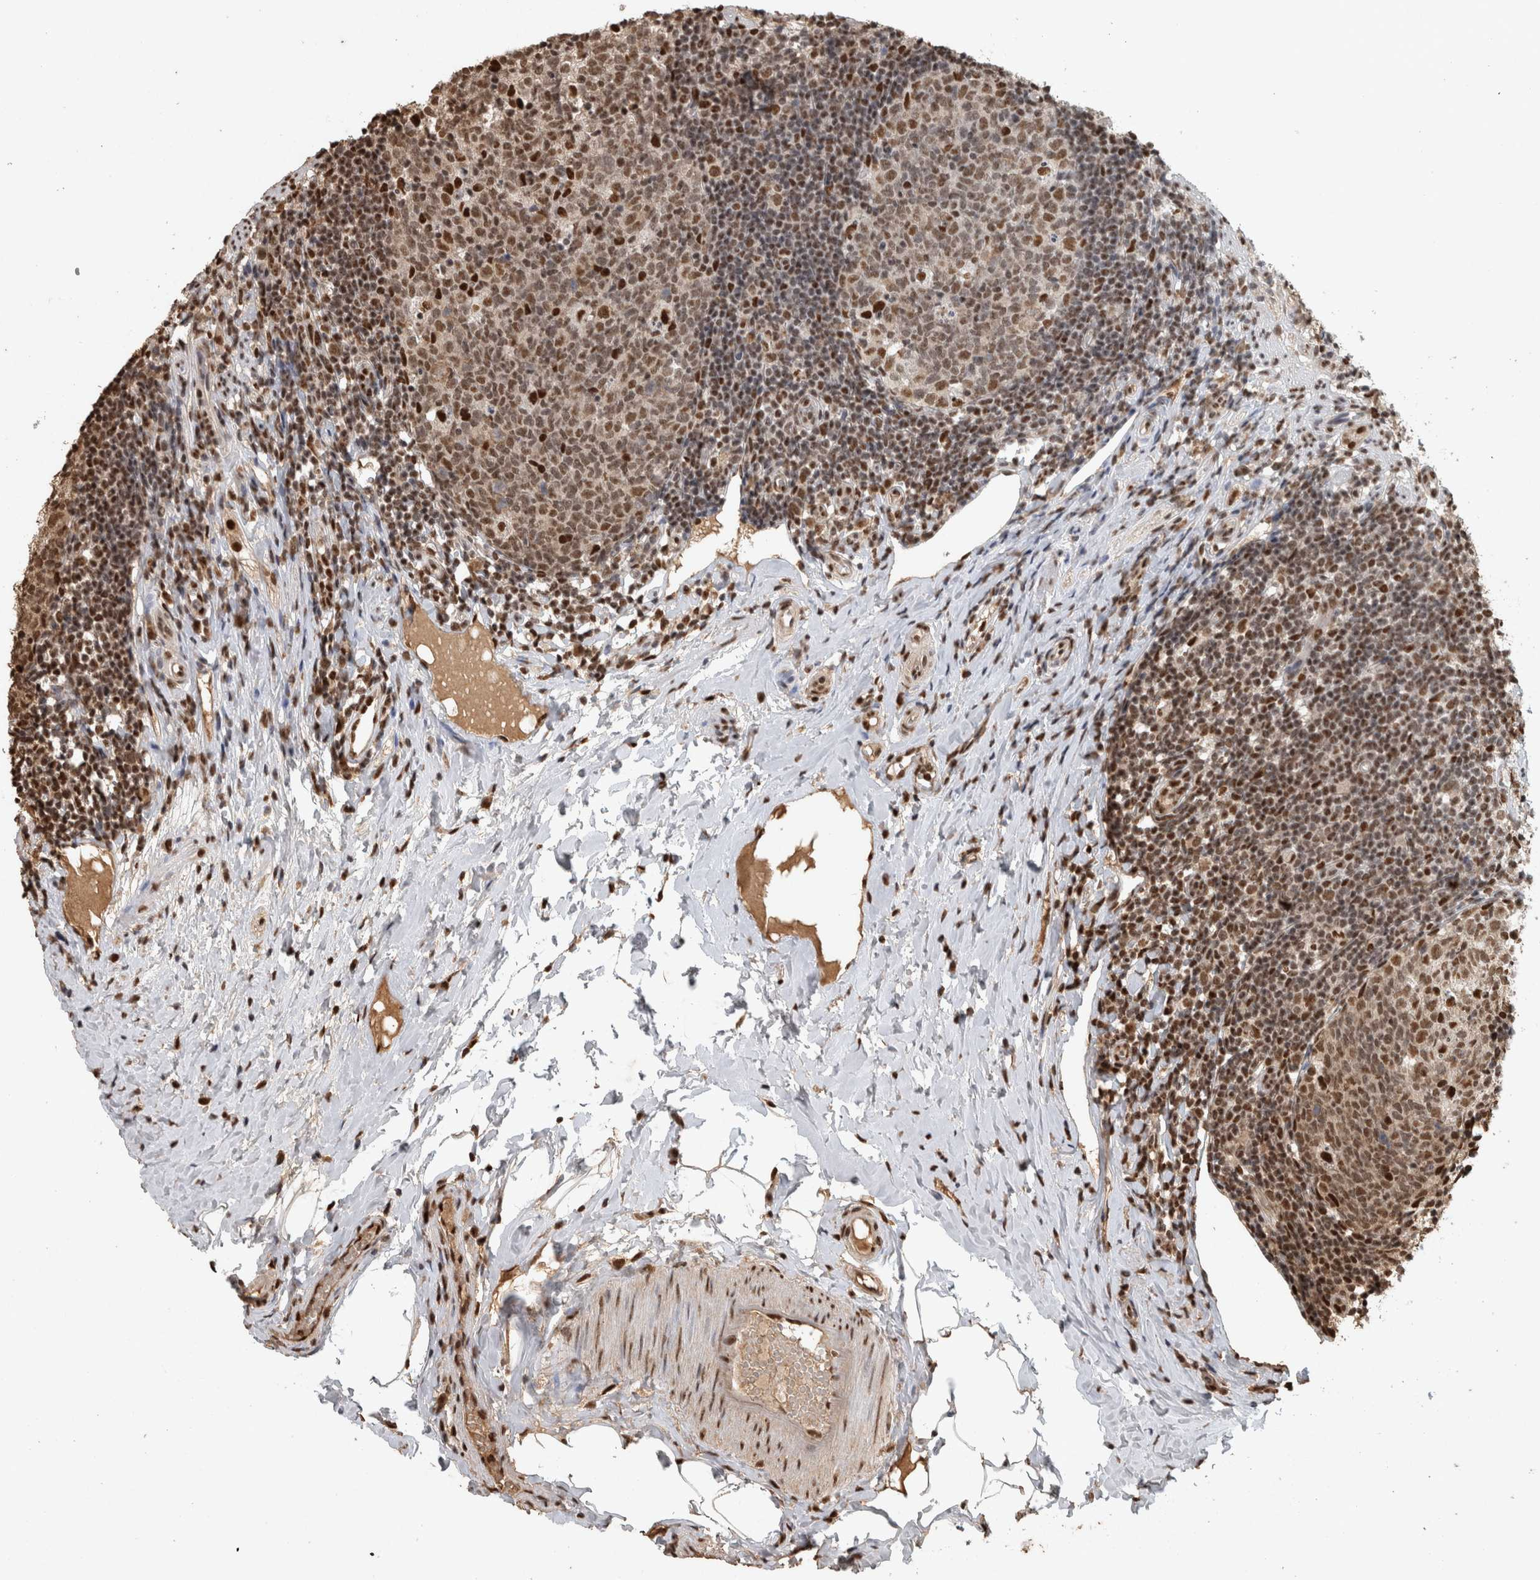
{"staining": {"intensity": "strong", "quantity": ">75%", "location": "nuclear"}, "tissue": "appendix", "cell_type": "Glandular cells", "image_type": "normal", "snomed": [{"axis": "morphology", "description": "Normal tissue, NOS"}, {"axis": "topography", "description": "Appendix"}], "caption": "The micrograph reveals staining of normal appendix, revealing strong nuclear protein staining (brown color) within glandular cells. (DAB (3,3'-diaminobenzidine) = brown stain, brightfield microscopy at high magnification).", "gene": "RAD50", "patient": {"sex": "female", "age": 20}}